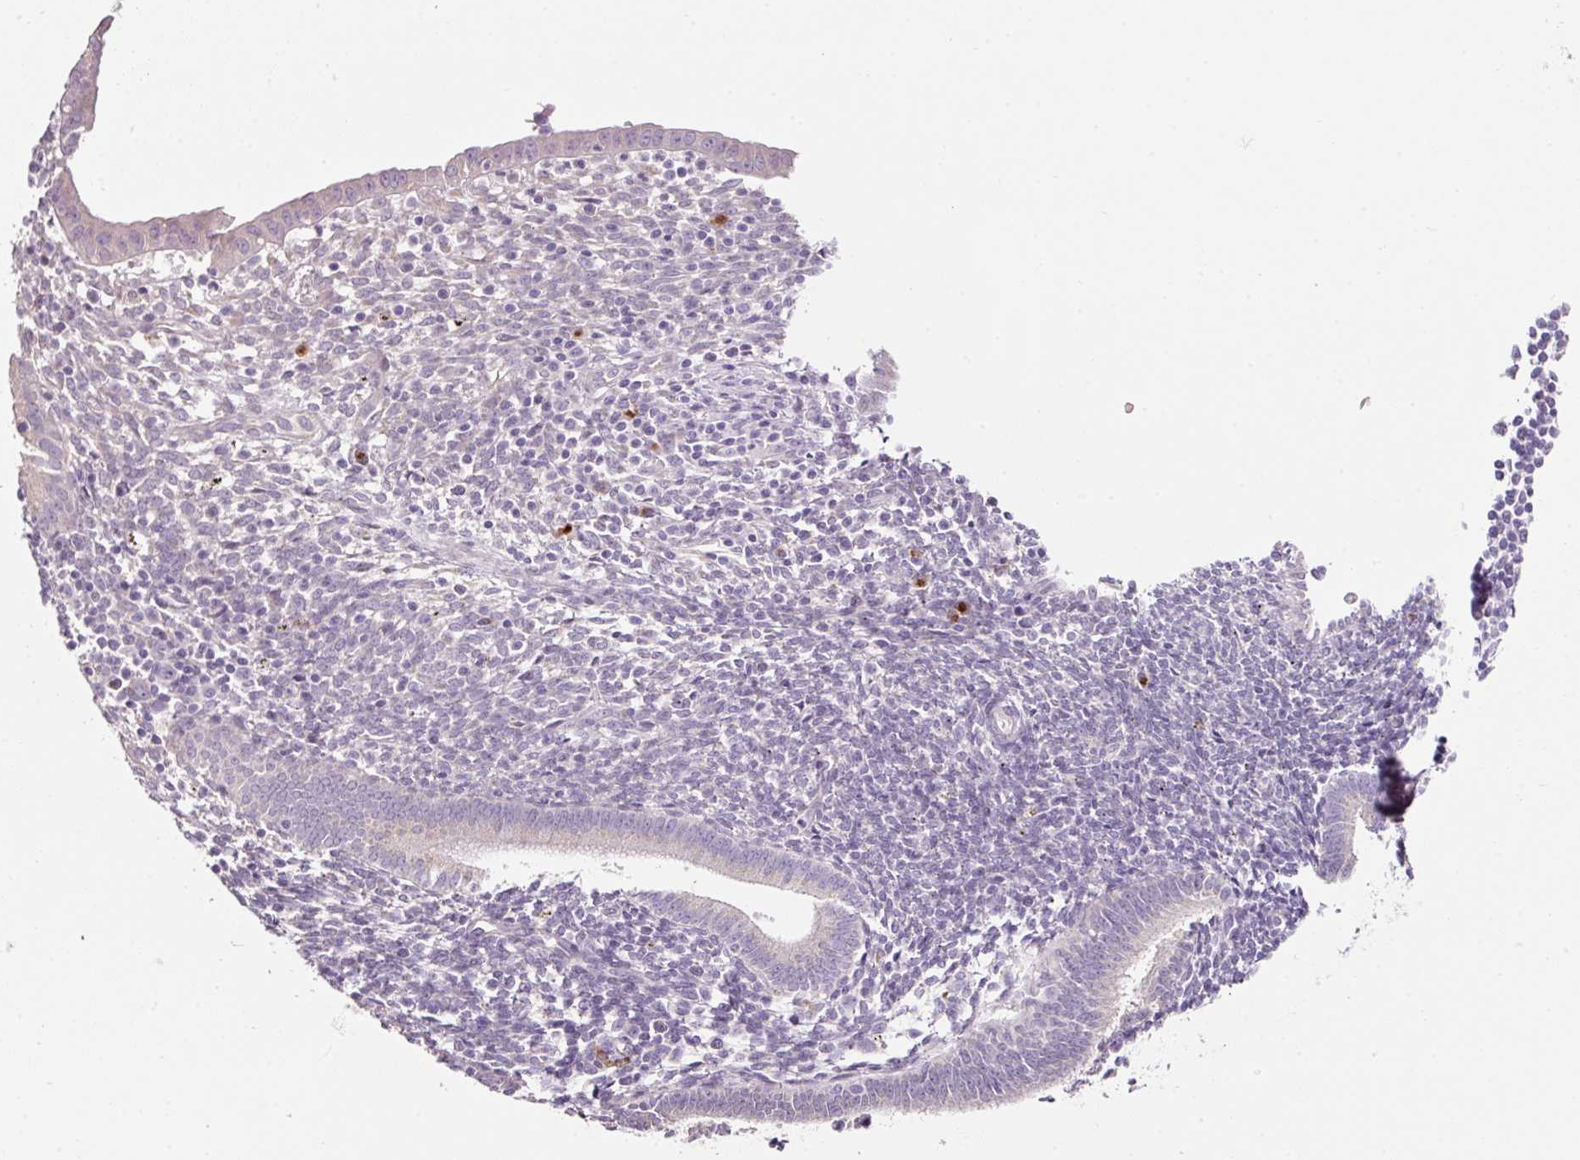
{"staining": {"intensity": "negative", "quantity": "none", "location": "none"}, "tissue": "endometrium", "cell_type": "Cells in endometrial stroma", "image_type": "normal", "snomed": [{"axis": "morphology", "description": "Normal tissue, NOS"}, {"axis": "topography", "description": "Endometrium"}], "caption": "This is an IHC micrograph of benign endometrium. There is no staining in cells in endometrial stroma.", "gene": "NBPF11", "patient": {"sex": "female", "age": 41}}